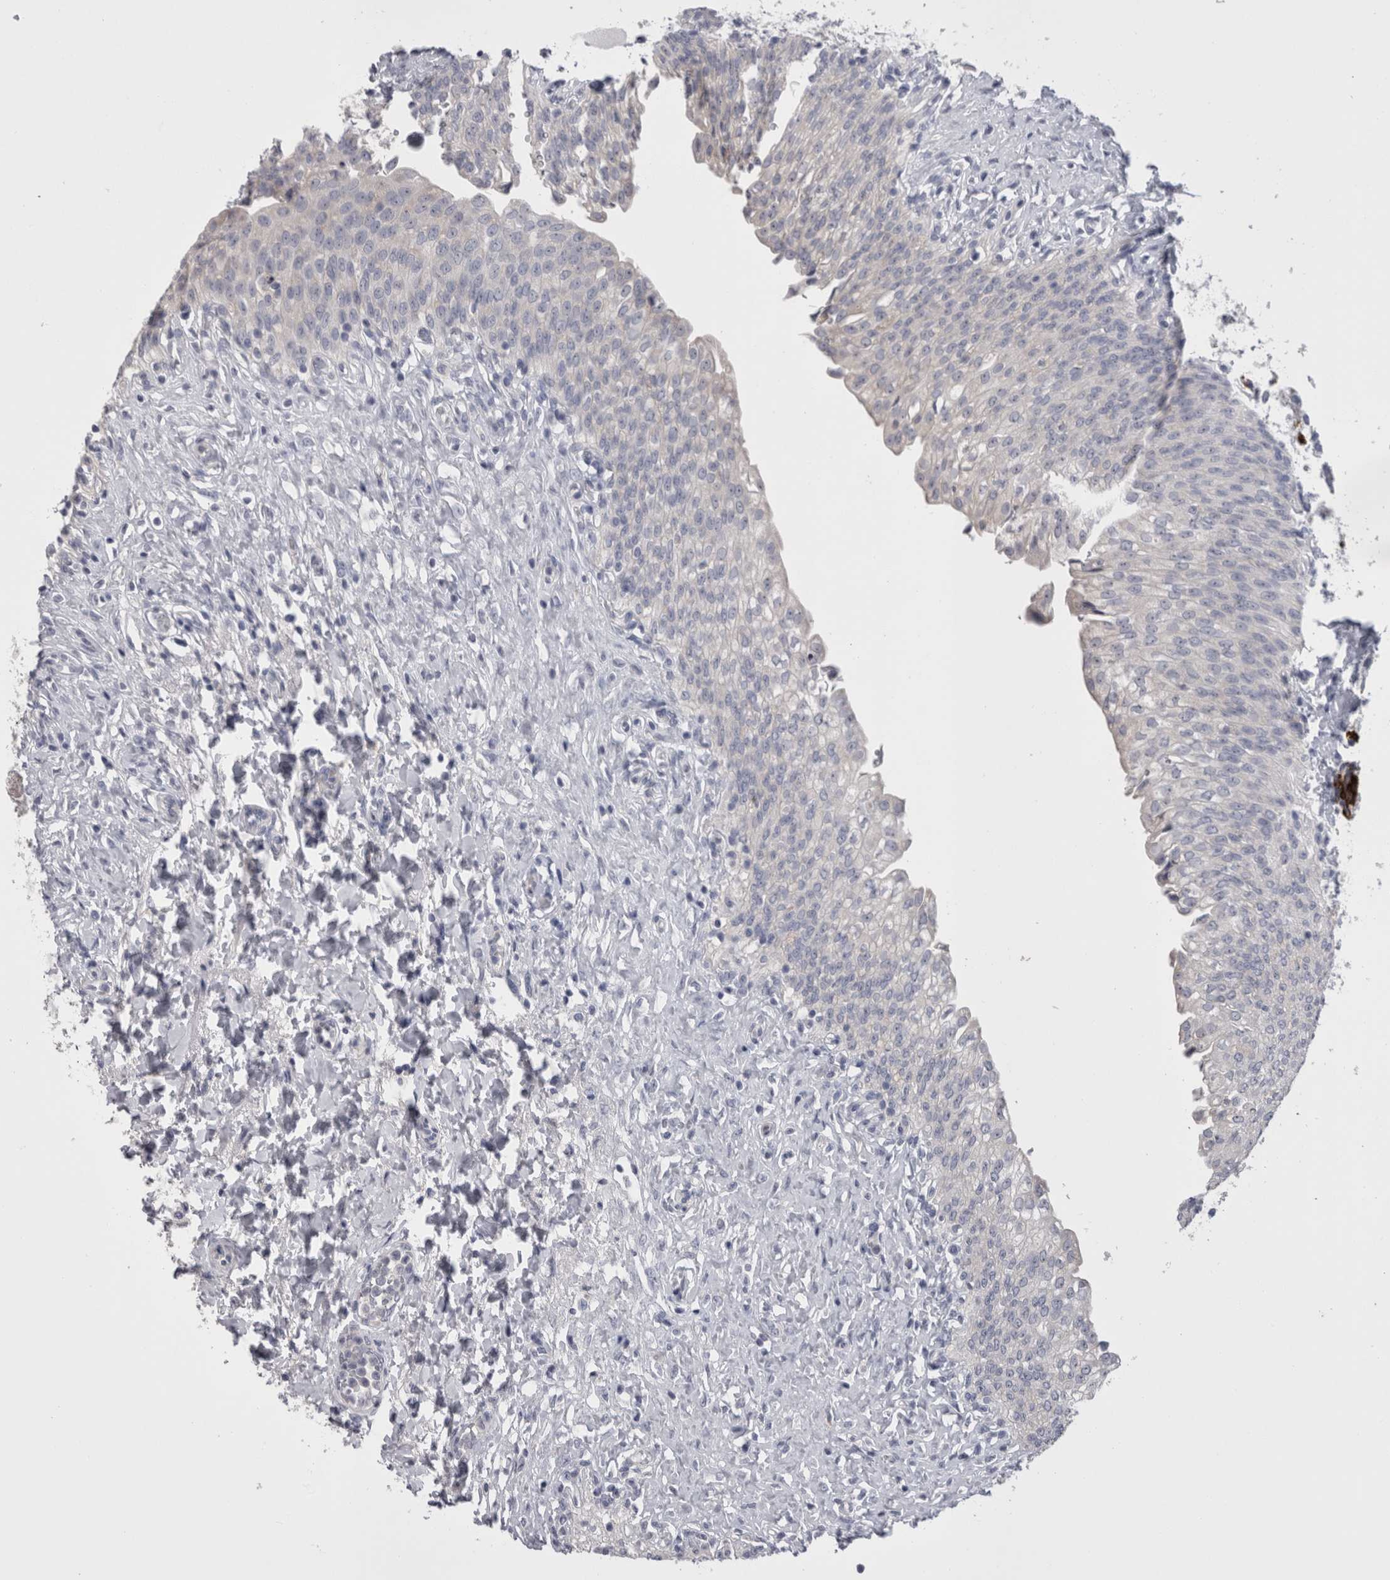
{"staining": {"intensity": "negative", "quantity": "none", "location": "none"}, "tissue": "urinary bladder", "cell_type": "Urothelial cells", "image_type": "normal", "snomed": [{"axis": "morphology", "description": "Urothelial carcinoma, High grade"}, {"axis": "topography", "description": "Urinary bladder"}], "caption": "A photomicrograph of urinary bladder stained for a protein reveals no brown staining in urothelial cells.", "gene": "PWP2", "patient": {"sex": "male", "age": 46}}